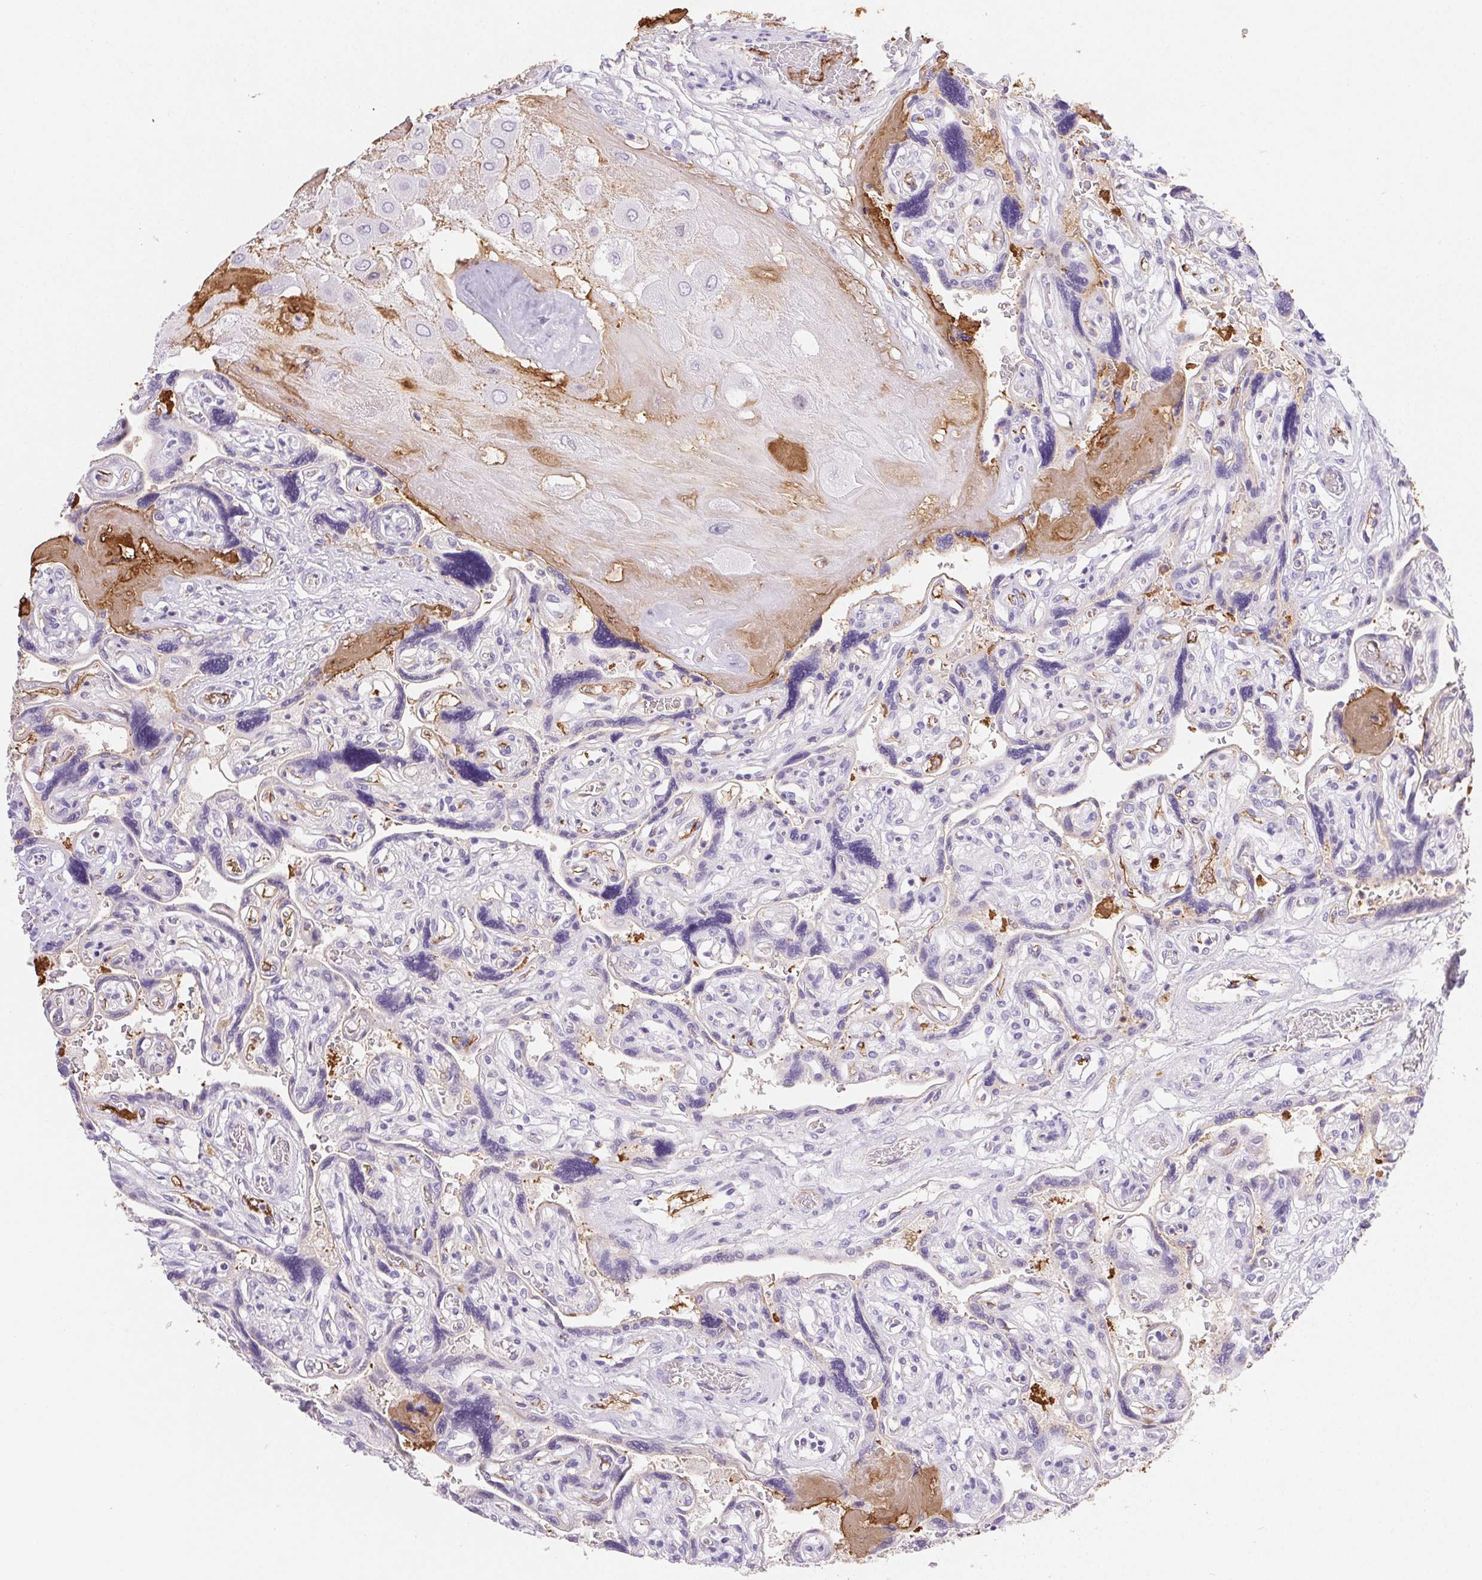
{"staining": {"intensity": "negative", "quantity": "none", "location": "none"}, "tissue": "placenta", "cell_type": "Decidual cells", "image_type": "normal", "snomed": [{"axis": "morphology", "description": "Normal tissue, NOS"}, {"axis": "topography", "description": "Placenta"}], "caption": "Decidual cells are negative for protein expression in normal human placenta.", "gene": "FGA", "patient": {"sex": "female", "age": 32}}